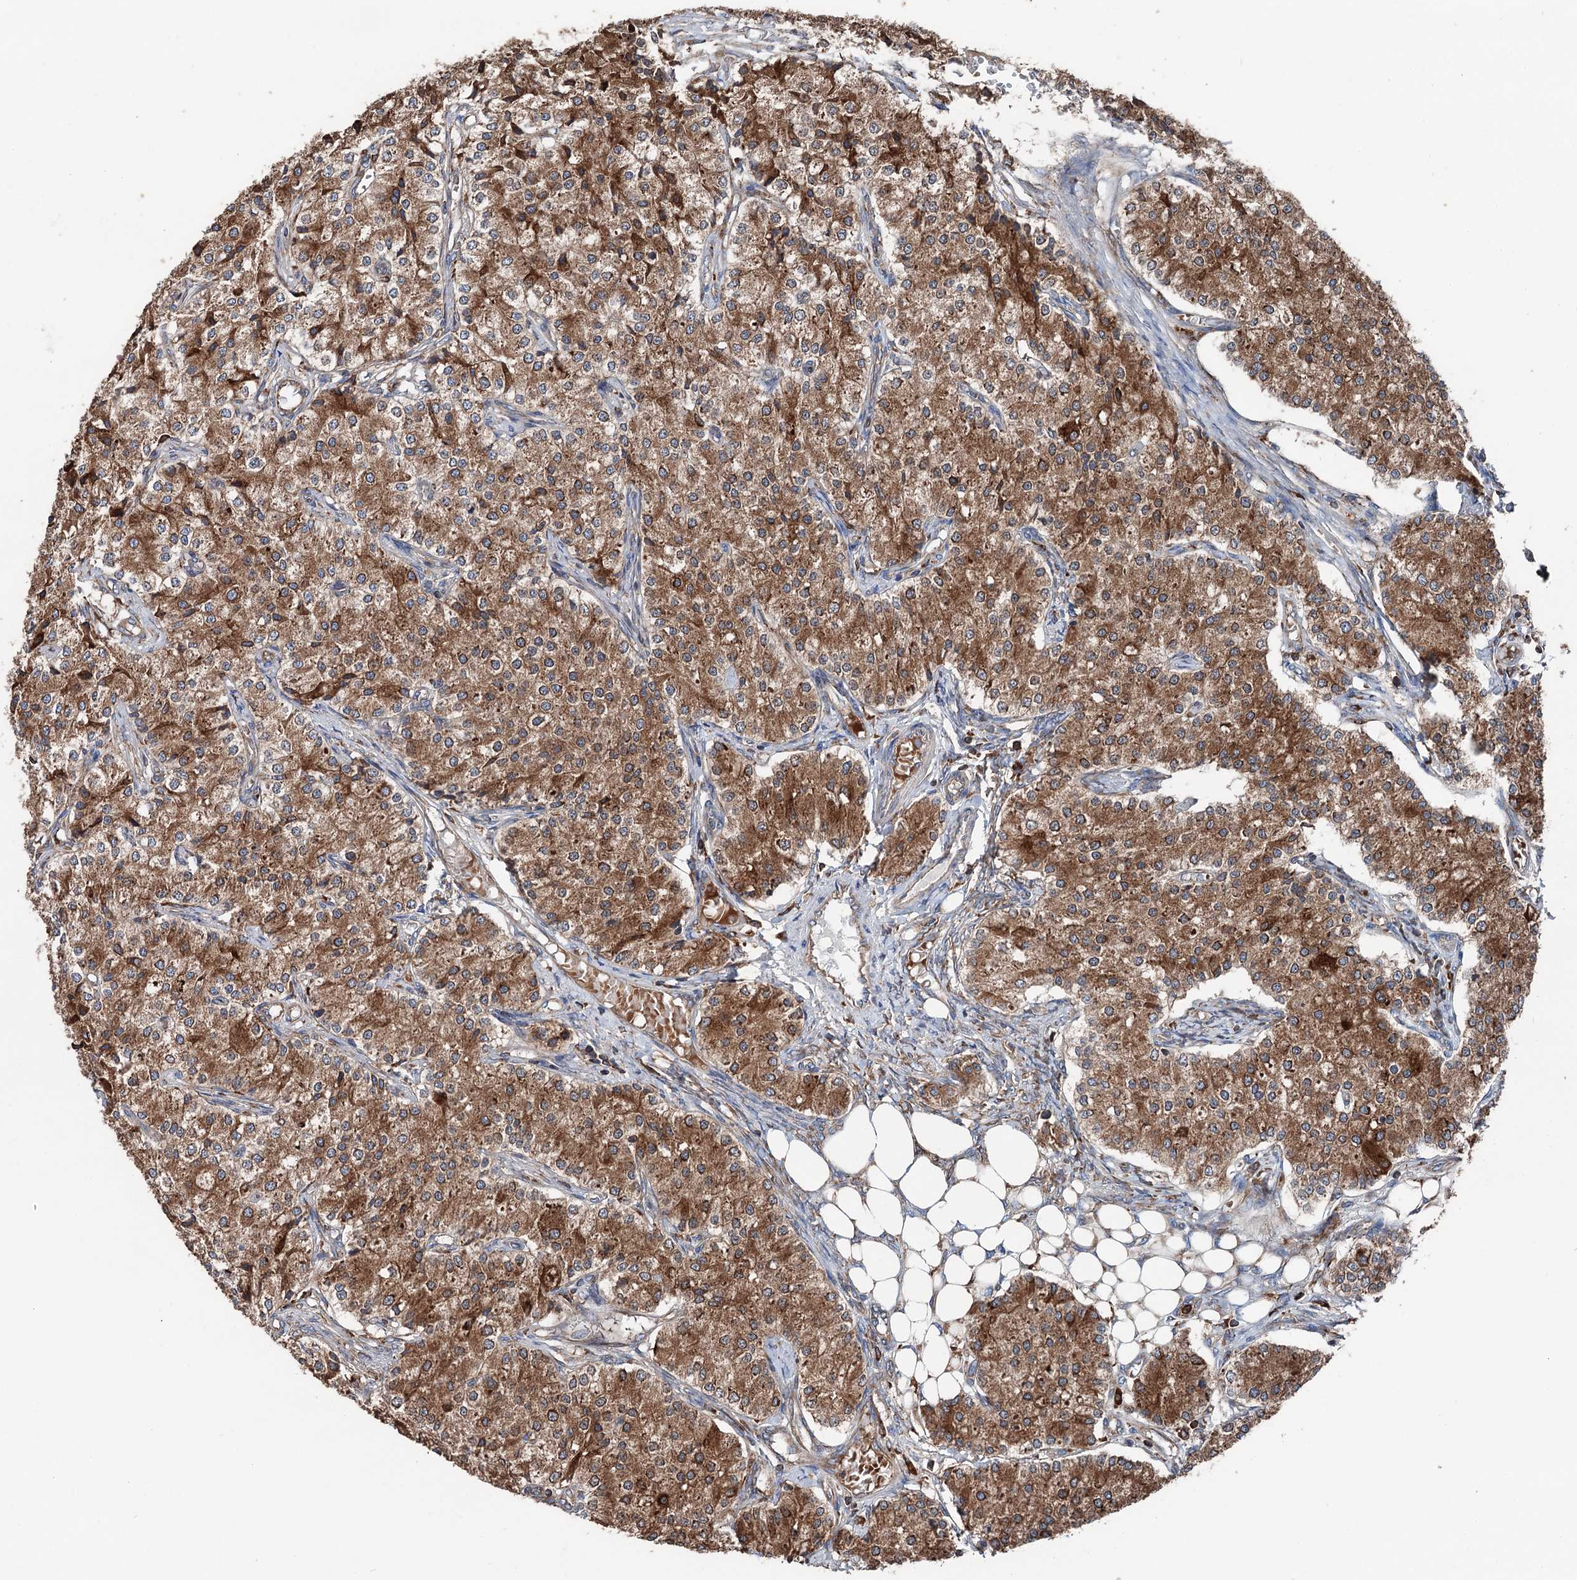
{"staining": {"intensity": "moderate", "quantity": ">75%", "location": "cytoplasmic/membranous"}, "tissue": "carcinoid", "cell_type": "Tumor cells", "image_type": "cancer", "snomed": [{"axis": "morphology", "description": "Carcinoid, malignant, NOS"}, {"axis": "topography", "description": "Colon"}], "caption": "Protein staining demonstrates moderate cytoplasmic/membranous staining in approximately >75% of tumor cells in carcinoid.", "gene": "ERP29", "patient": {"sex": "female", "age": 52}}